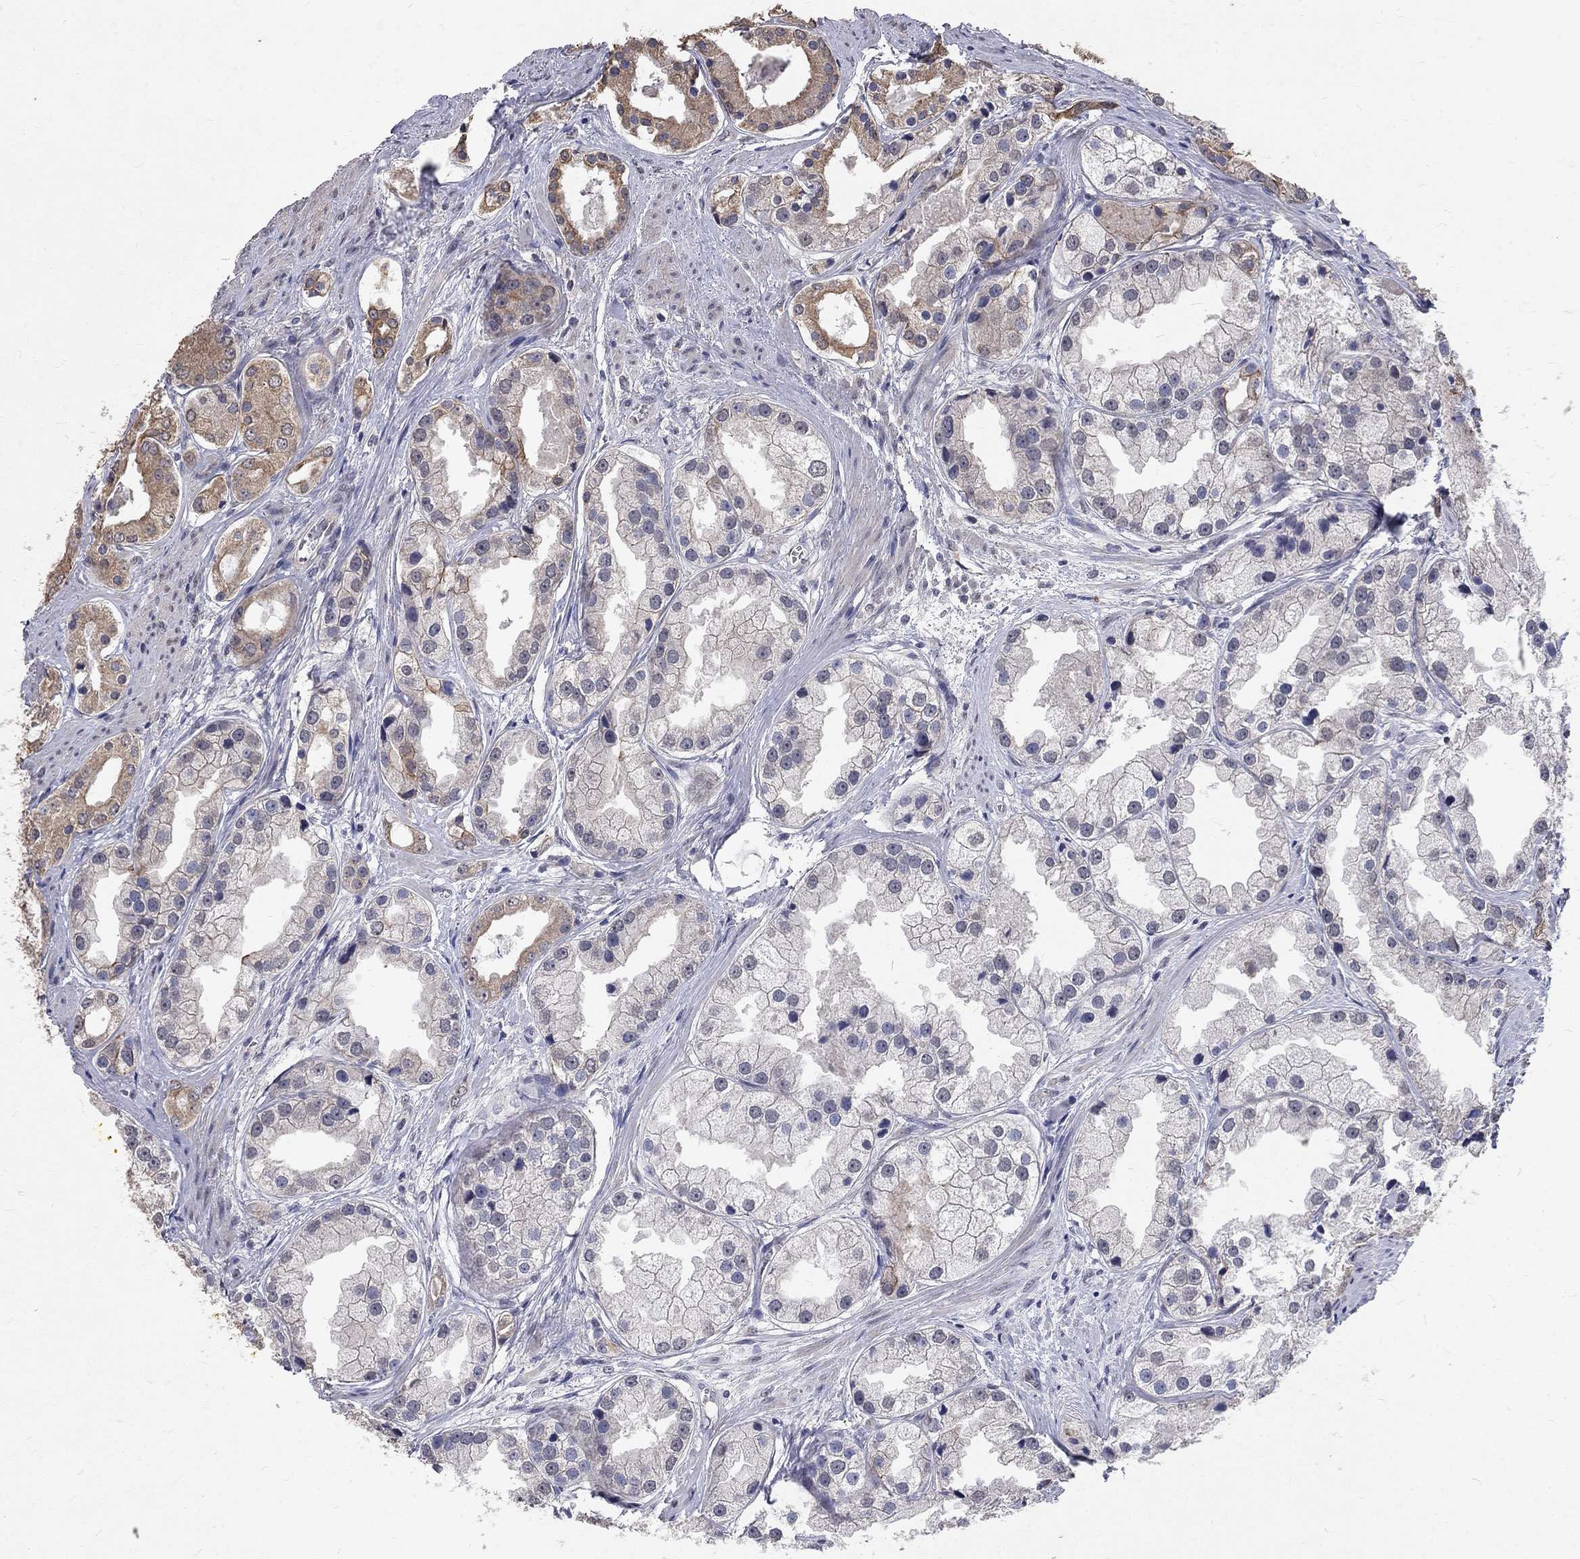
{"staining": {"intensity": "moderate", "quantity": "25%-75%", "location": "cytoplasmic/membranous"}, "tissue": "prostate cancer", "cell_type": "Tumor cells", "image_type": "cancer", "snomed": [{"axis": "morphology", "description": "Adenocarcinoma, NOS"}, {"axis": "topography", "description": "Prostate"}], "caption": "Moderate cytoplasmic/membranous expression is seen in approximately 25%-75% of tumor cells in prostate cancer. The staining was performed using DAB (3,3'-diaminobenzidine) to visualize the protein expression in brown, while the nuclei were stained in blue with hematoxylin (Magnification: 20x).", "gene": "CHST5", "patient": {"sex": "male", "age": 61}}